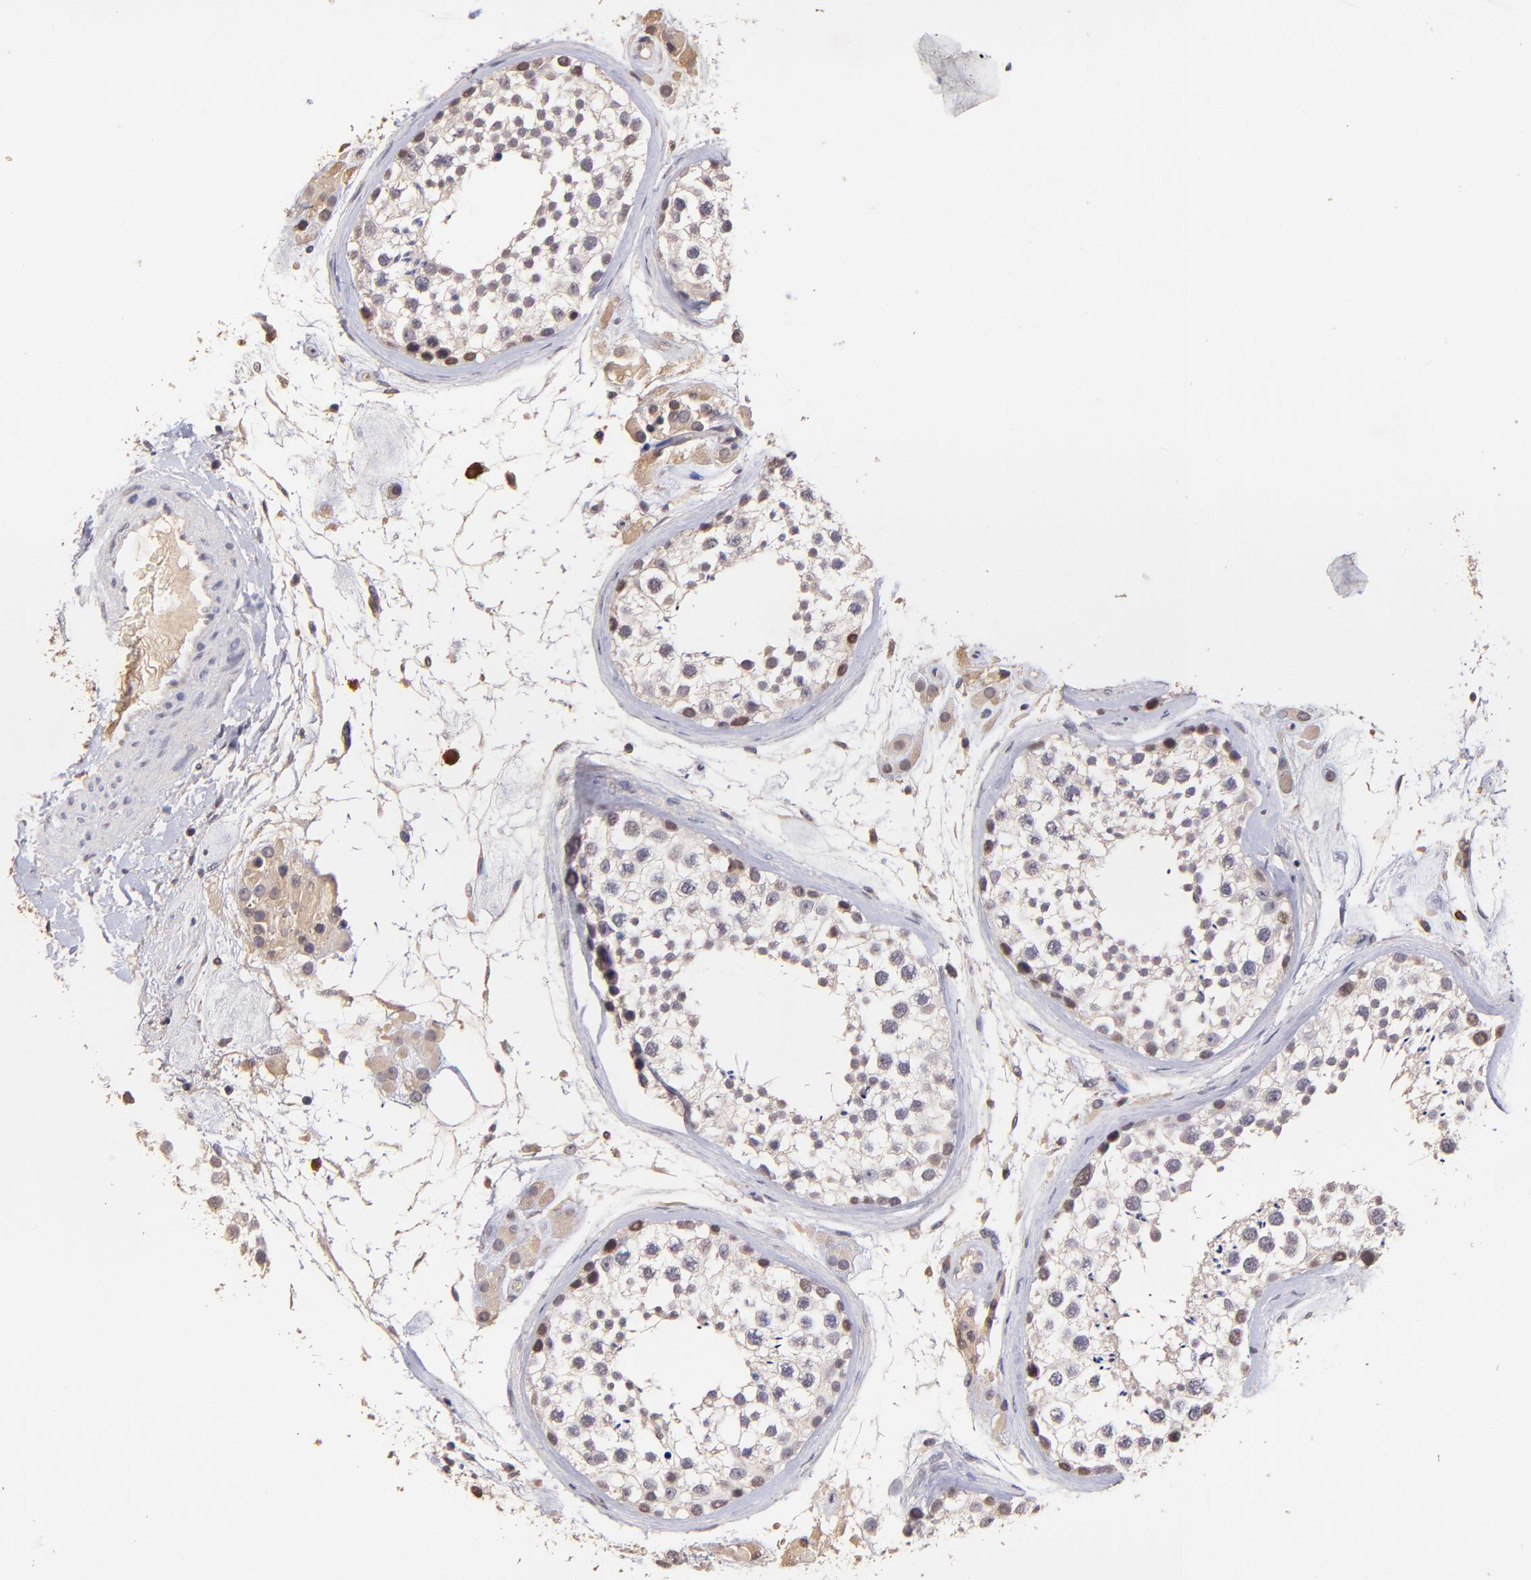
{"staining": {"intensity": "weak", "quantity": "<25%", "location": "nuclear"}, "tissue": "testis", "cell_type": "Cells in seminiferous ducts", "image_type": "normal", "snomed": [{"axis": "morphology", "description": "Normal tissue, NOS"}, {"axis": "topography", "description": "Testis"}], "caption": "Immunohistochemical staining of benign testis demonstrates no significant staining in cells in seminiferous ducts.", "gene": "RNASEL", "patient": {"sex": "male", "age": 46}}